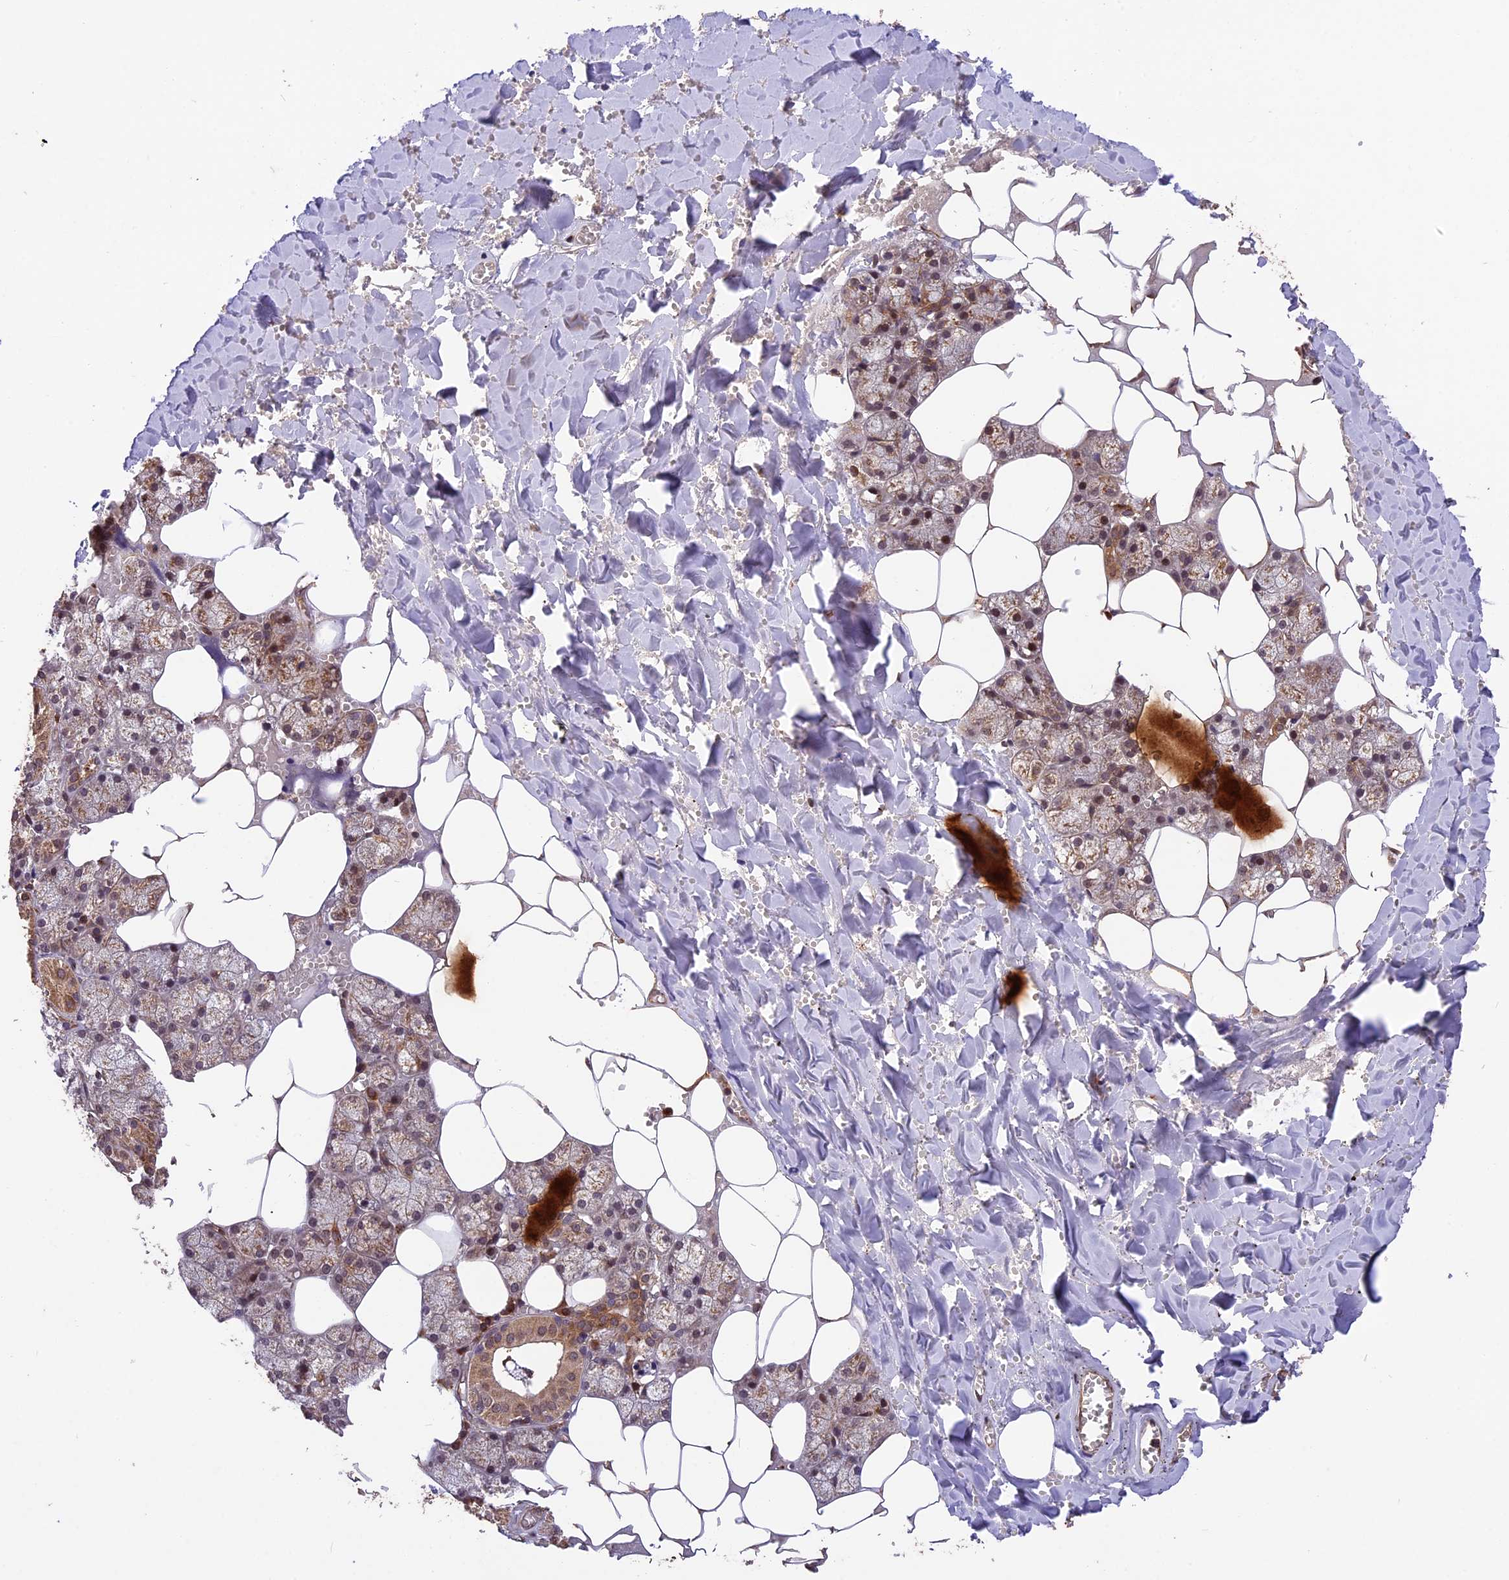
{"staining": {"intensity": "moderate", "quantity": ">75%", "location": "cytoplasmic/membranous"}, "tissue": "salivary gland", "cell_type": "Glandular cells", "image_type": "normal", "snomed": [{"axis": "morphology", "description": "Normal tissue, NOS"}, {"axis": "topography", "description": "Salivary gland"}], "caption": "A histopathology image of salivary gland stained for a protein exhibits moderate cytoplasmic/membranous brown staining in glandular cells. (Brightfield microscopy of DAB IHC at high magnification).", "gene": "ESCO1", "patient": {"sex": "male", "age": 62}}